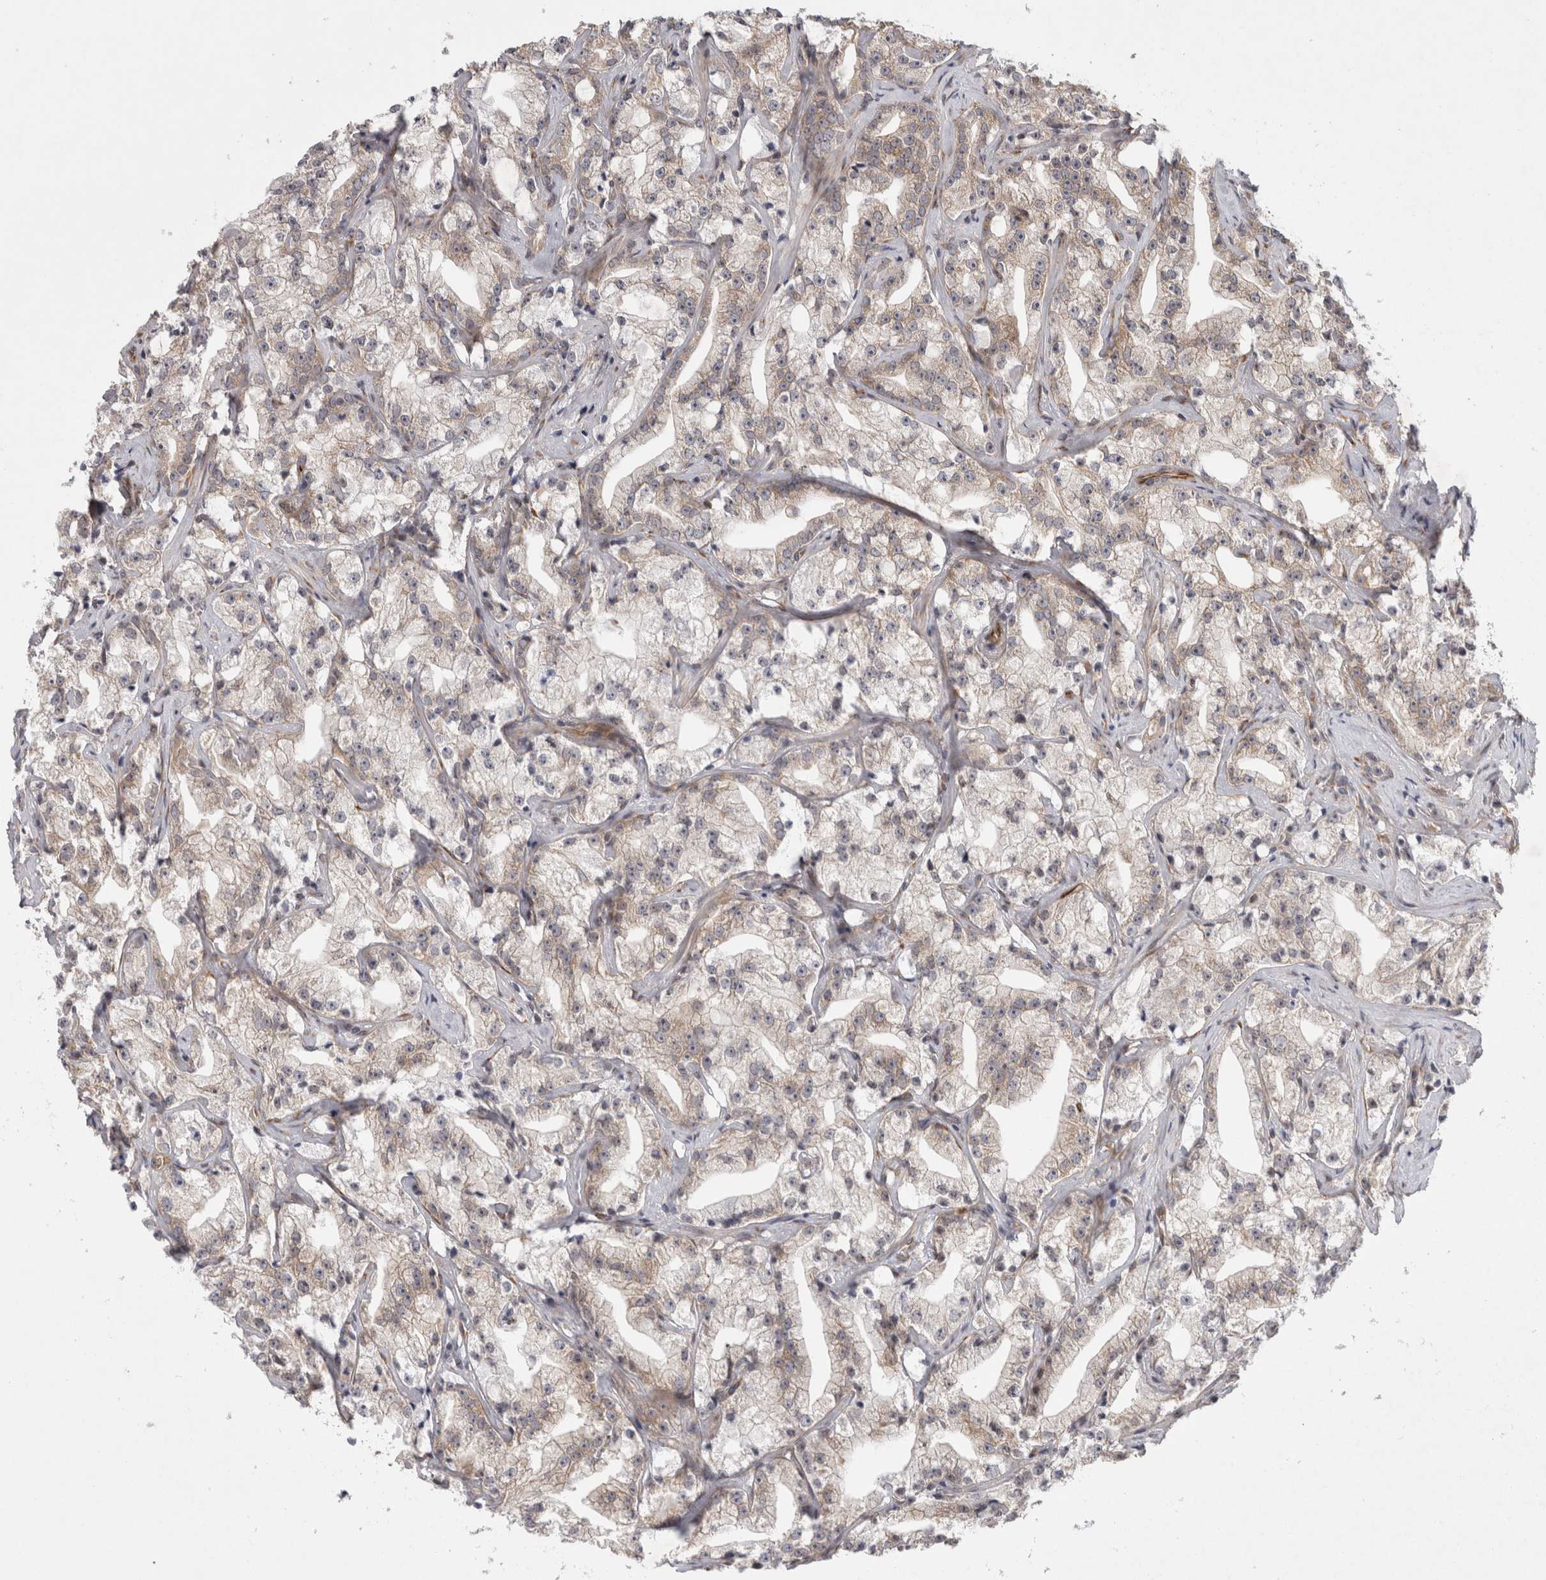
{"staining": {"intensity": "weak", "quantity": "<25%", "location": "cytoplasmic/membranous"}, "tissue": "prostate cancer", "cell_type": "Tumor cells", "image_type": "cancer", "snomed": [{"axis": "morphology", "description": "Adenocarcinoma, High grade"}, {"axis": "topography", "description": "Prostate"}], "caption": "A high-resolution histopathology image shows immunohistochemistry staining of prostate adenocarcinoma (high-grade), which reveals no significant positivity in tumor cells. (Stains: DAB (3,3'-diaminobenzidine) immunohistochemistry with hematoxylin counter stain, Microscopy: brightfield microscopy at high magnification).", "gene": "ZNF318", "patient": {"sex": "male", "age": 64}}